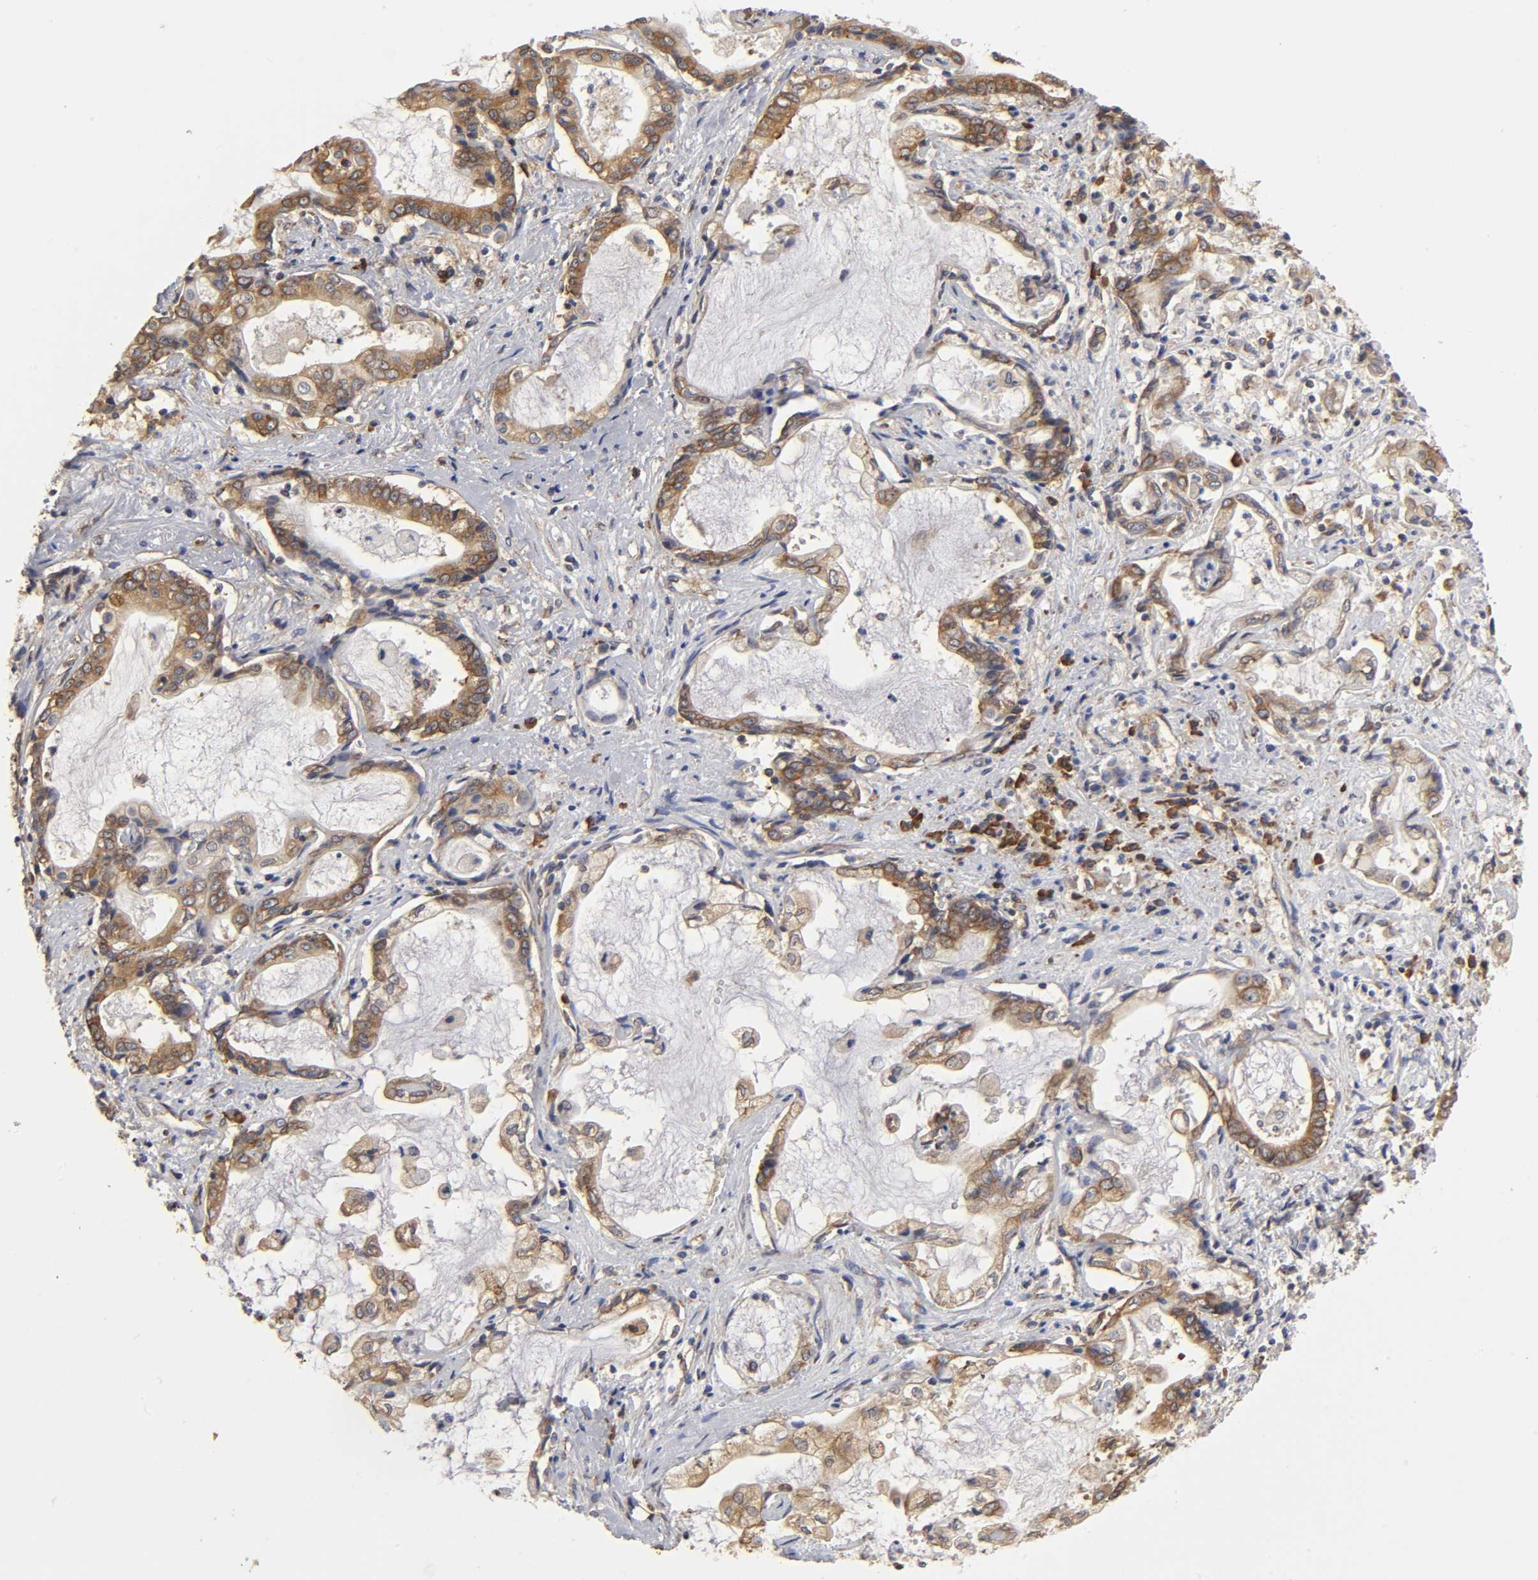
{"staining": {"intensity": "moderate", "quantity": ">75%", "location": "cytoplasmic/membranous"}, "tissue": "liver cancer", "cell_type": "Tumor cells", "image_type": "cancer", "snomed": [{"axis": "morphology", "description": "Cholangiocarcinoma"}, {"axis": "topography", "description": "Liver"}], "caption": "Liver cholangiocarcinoma stained for a protein (brown) shows moderate cytoplasmic/membranous positive staining in approximately >75% of tumor cells.", "gene": "RPL14", "patient": {"sex": "male", "age": 57}}